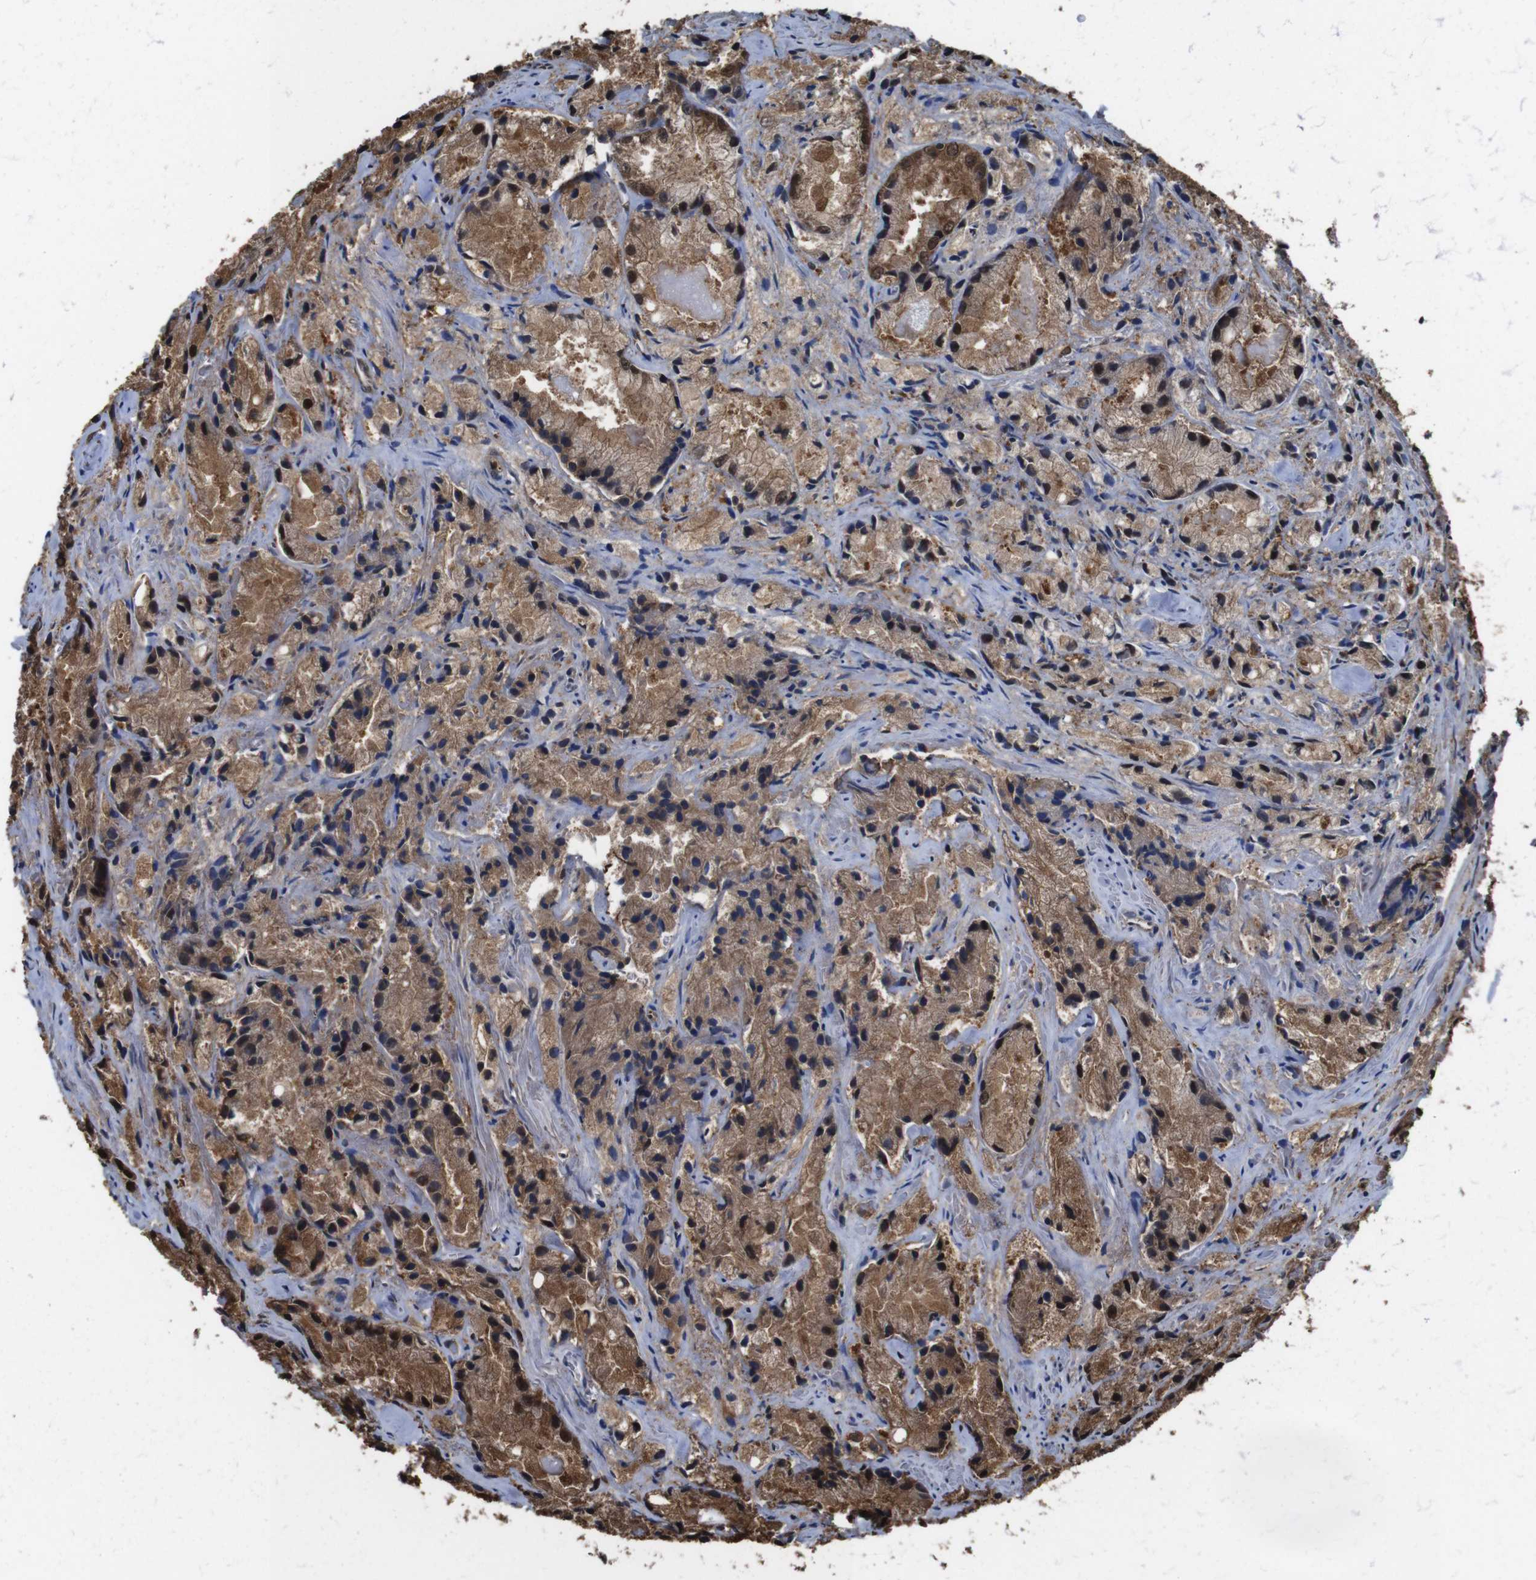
{"staining": {"intensity": "moderate", "quantity": ">75%", "location": "cytoplasmic/membranous,nuclear"}, "tissue": "prostate cancer", "cell_type": "Tumor cells", "image_type": "cancer", "snomed": [{"axis": "morphology", "description": "Adenocarcinoma, Low grade"}, {"axis": "topography", "description": "Prostate"}], "caption": "Protein staining of prostate low-grade adenocarcinoma tissue displays moderate cytoplasmic/membranous and nuclear staining in about >75% of tumor cells.", "gene": "VCP", "patient": {"sex": "male", "age": 64}}